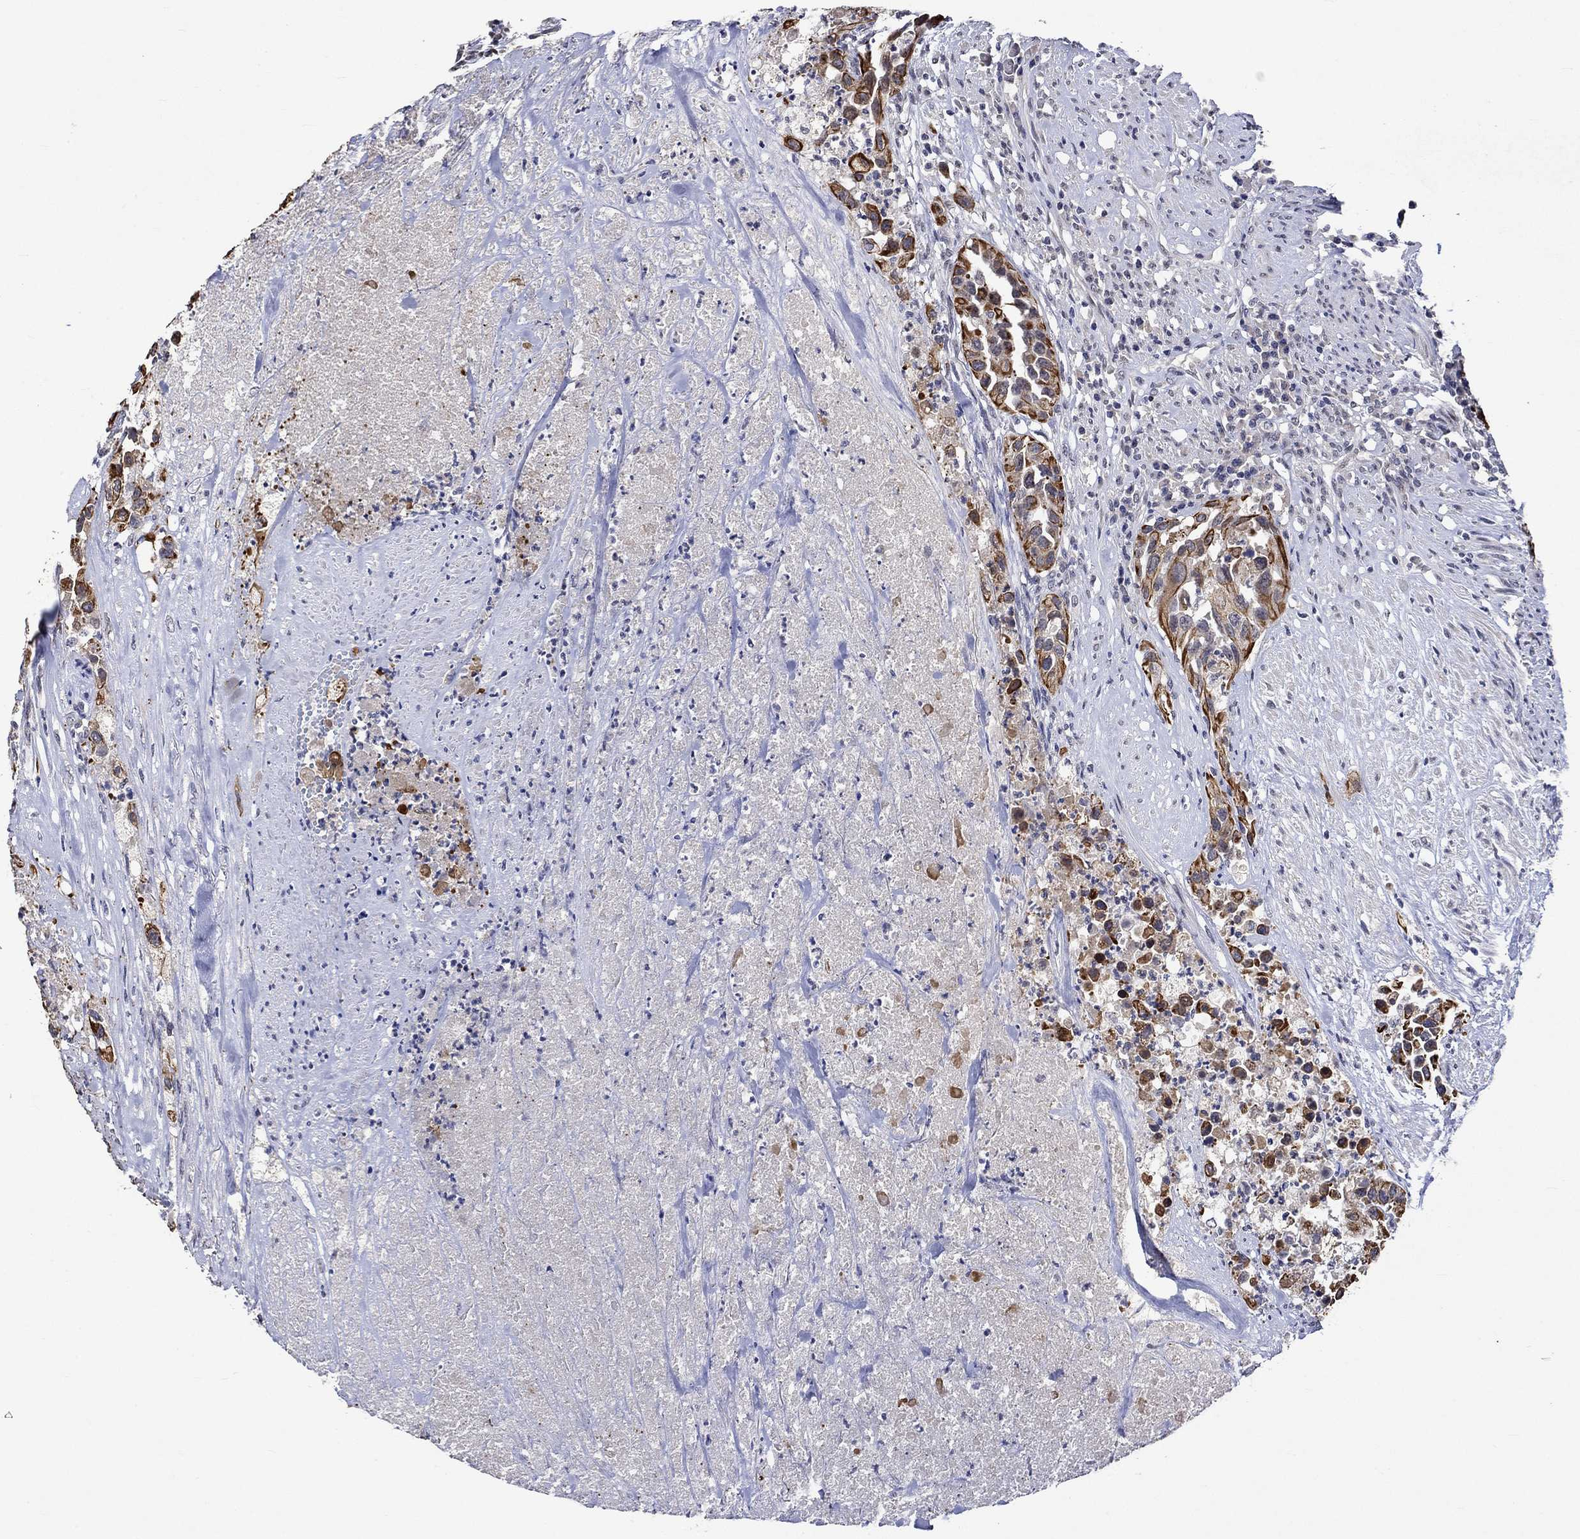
{"staining": {"intensity": "strong", "quantity": ">75%", "location": "cytoplasmic/membranous"}, "tissue": "urothelial cancer", "cell_type": "Tumor cells", "image_type": "cancer", "snomed": [{"axis": "morphology", "description": "Urothelial carcinoma, High grade"}, {"axis": "topography", "description": "Urinary bladder"}], "caption": "Brown immunohistochemical staining in urothelial carcinoma (high-grade) reveals strong cytoplasmic/membranous staining in approximately >75% of tumor cells.", "gene": "DDX3Y", "patient": {"sex": "female", "age": 73}}